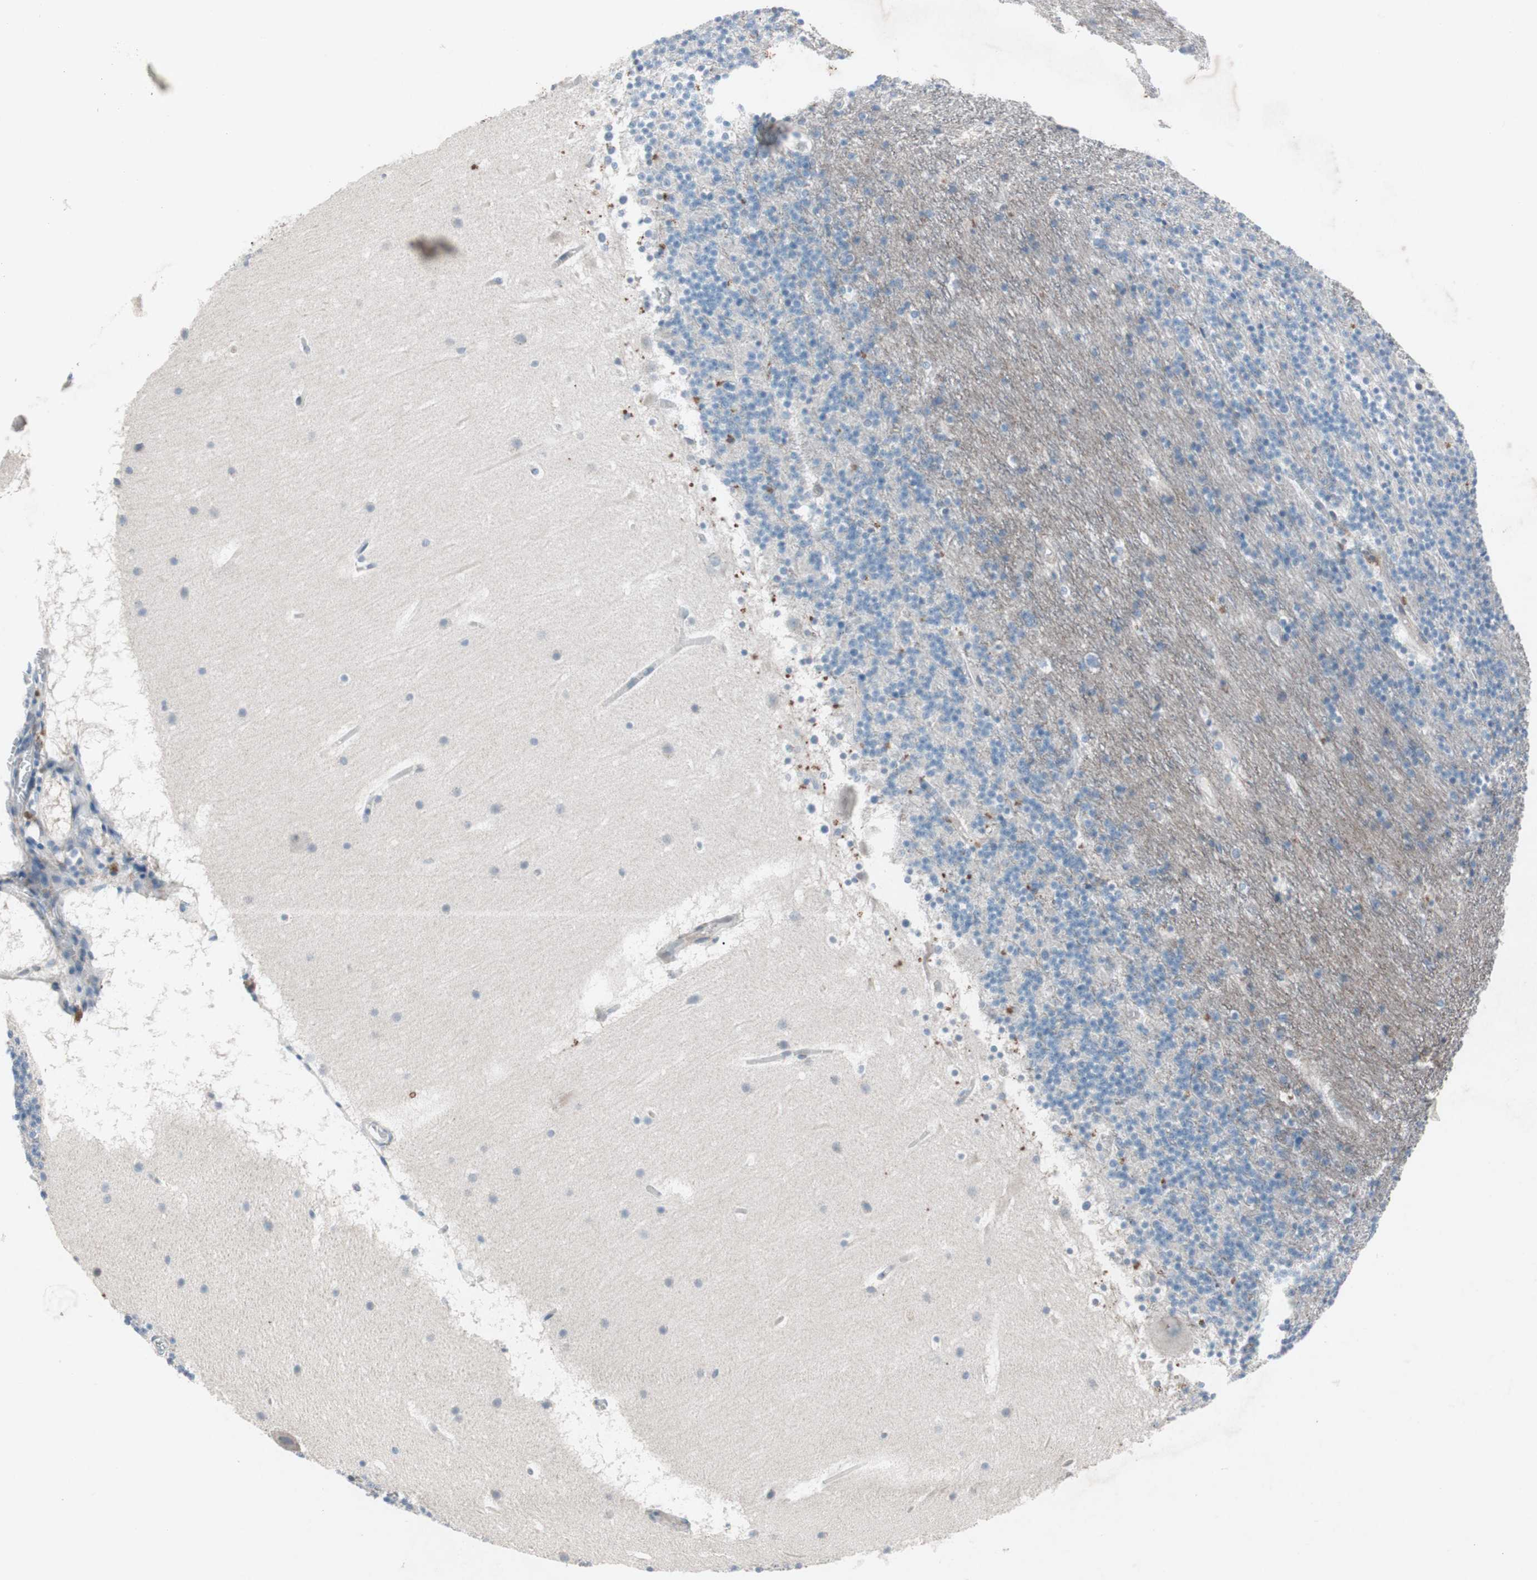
{"staining": {"intensity": "moderate", "quantity": "<25%", "location": "cytoplasmic/membranous"}, "tissue": "cerebellum", "cell_type": "Cells in granular layer", "image_type": "normal", "snomed": [{"axis": "morphology", "description": "Normal tissue, NOS"}, {"axis": "topography", "description": "Cerebellum"}], "caption": "Human cerebellum stained with a brown dye demonstrates moderate cytoplasmic/membranous positive positivity in approximately <25% of cells in granular layer.", "gene": "GRB7", "patient": {"sex": "male", "age": 45}}